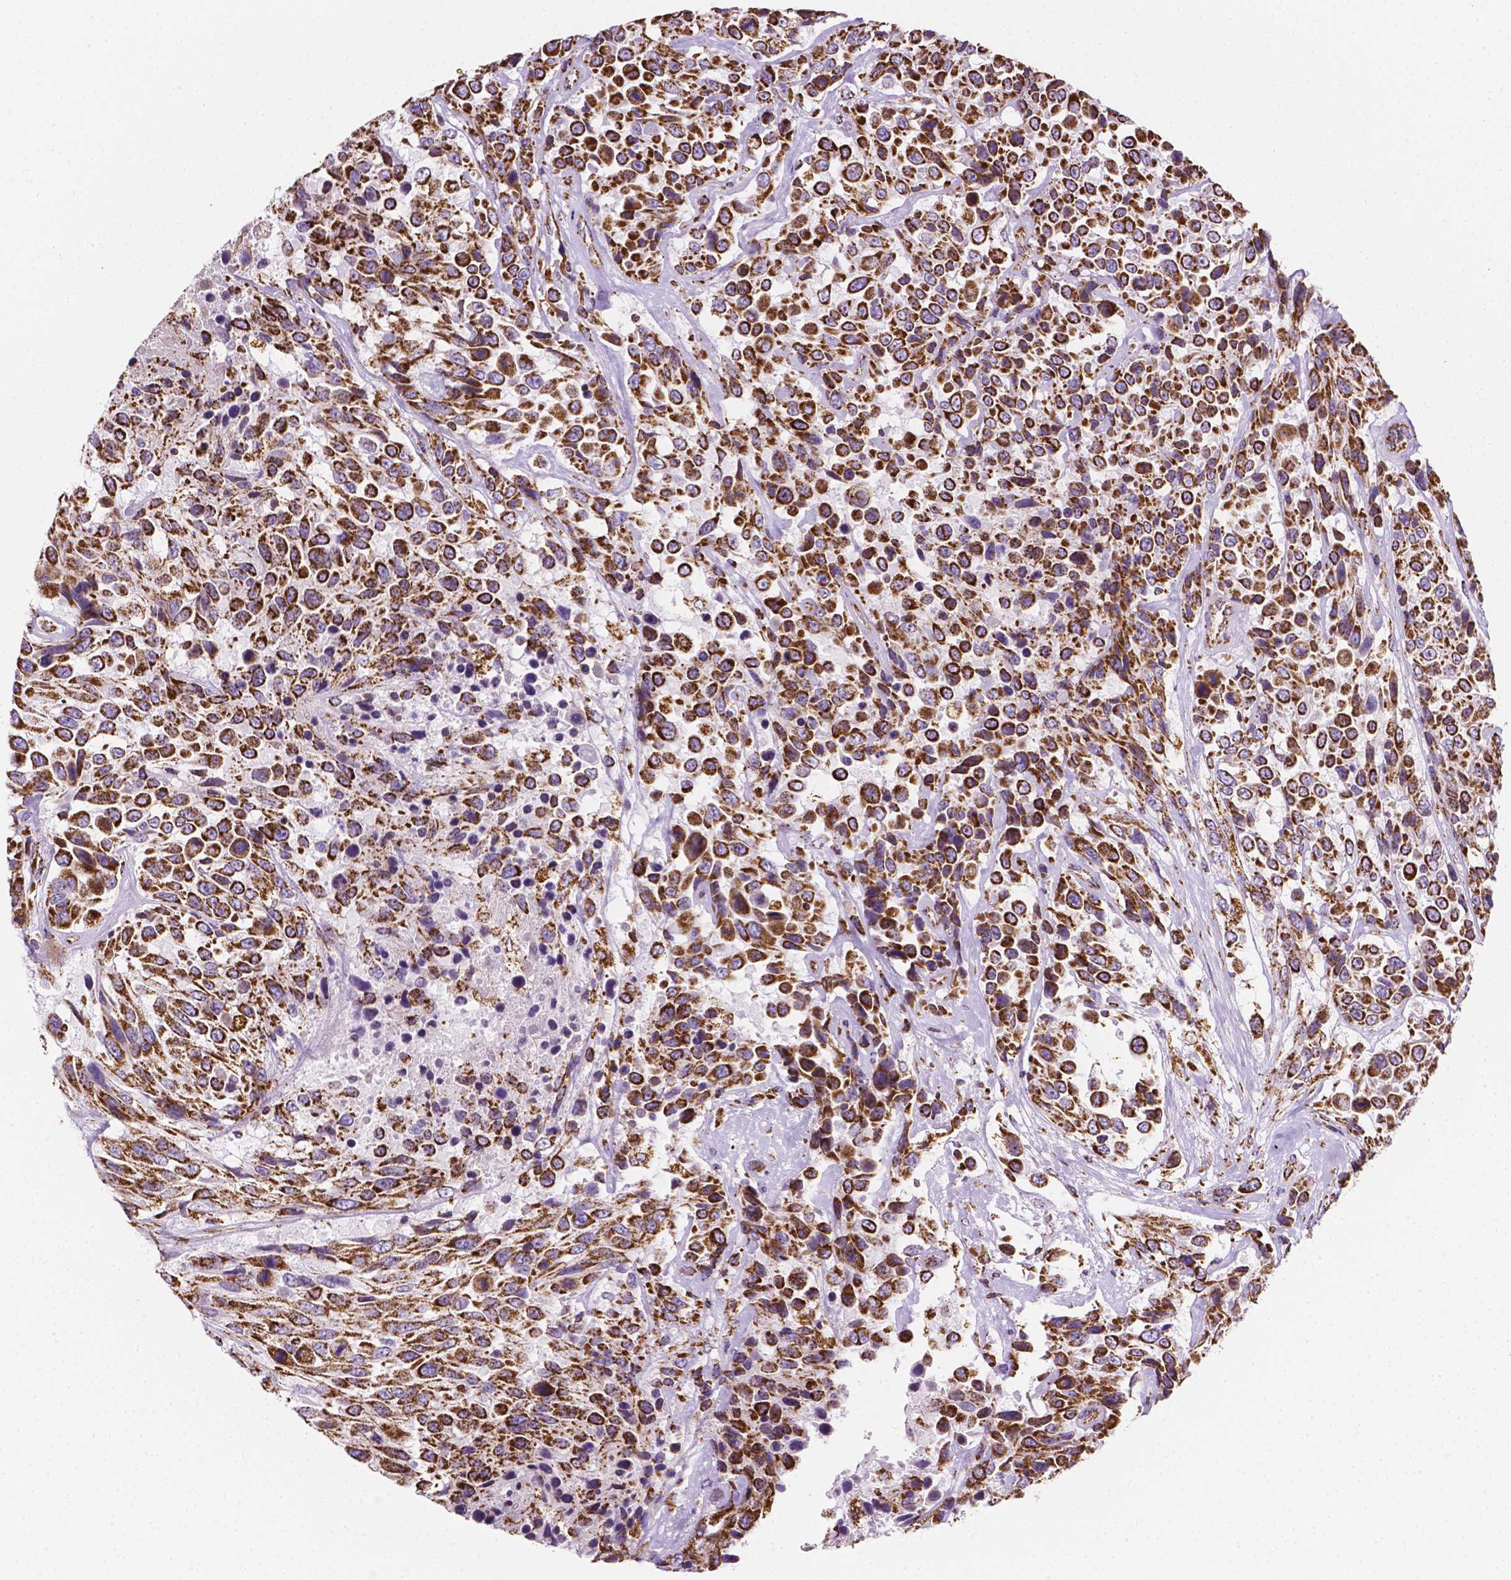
{"staining": {"intensity": "strong", "quantity": ">75%", "location": "cytoplasmic/membranous"}, "tissue": "urothelial cancer", "cell_type": "Tumor cells", "image_type": "cancer", "snomed": [{"axis": "morphology", "description": "Urothelial carcinoma, High grade"}, {"axis": "topography", "description": "Urinary bladder"}], "caption": "Urothelial cancer was stained to show a protein in brown. There is high levels of strong cytoplasmic/membranous positivity in approximately >75% of tumor cells.", "gene": "RMDN3", "patient": {"sex": "female", "age": 70}}